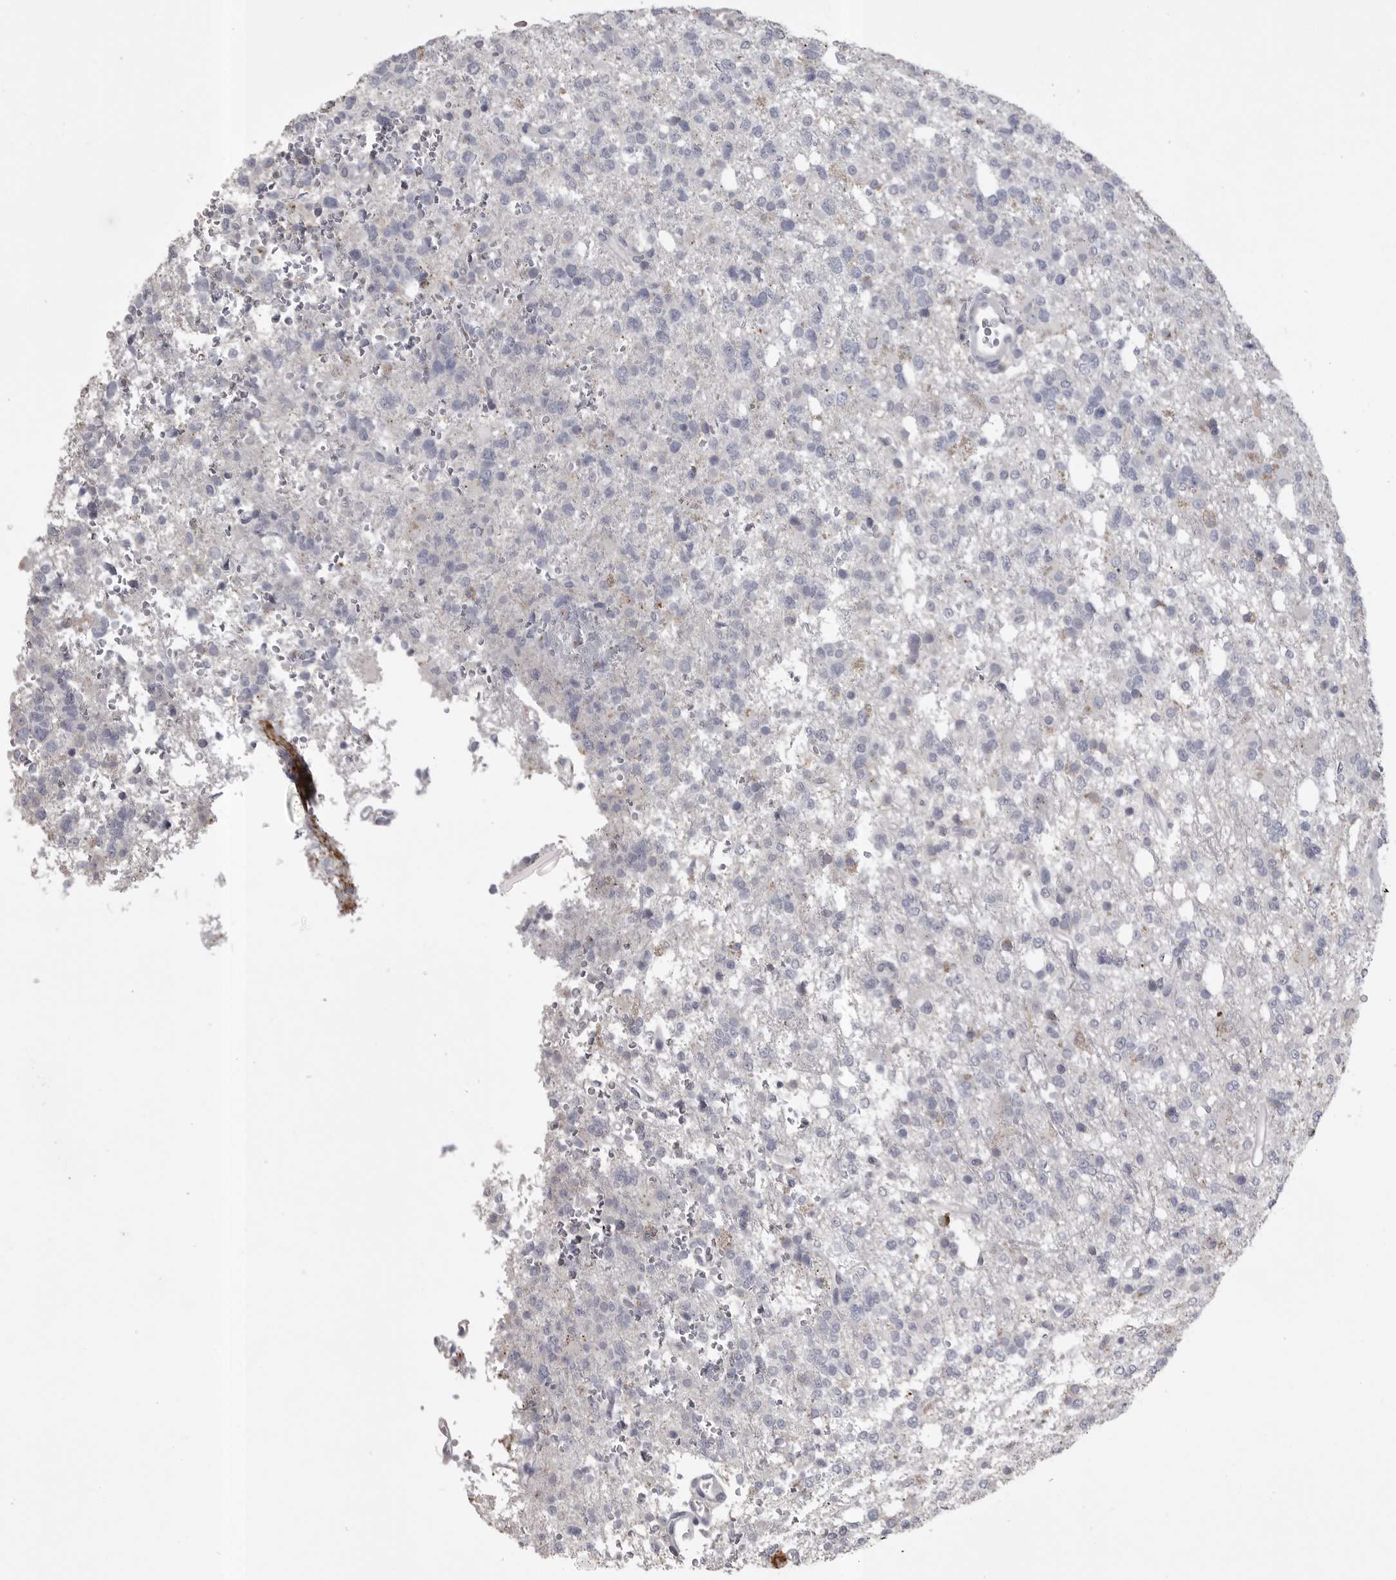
{"staining": {"intensity": "negative", "quantity": "none", "location": "none"}, "tissue": "glioma", "cell_type": "Tumor cells", "image_type": "cancer", "snomed": [{"axis": "morphology", "description": "Glioma, malignant, High grade"}, {"axis": "topography", "description": "Brain"}], "caption": "Tumor cells are negative for protein expression in human malignant glioma (high-grade).", "gene": "CMTM6", "patient": {"sex": "female", "age": 62}}